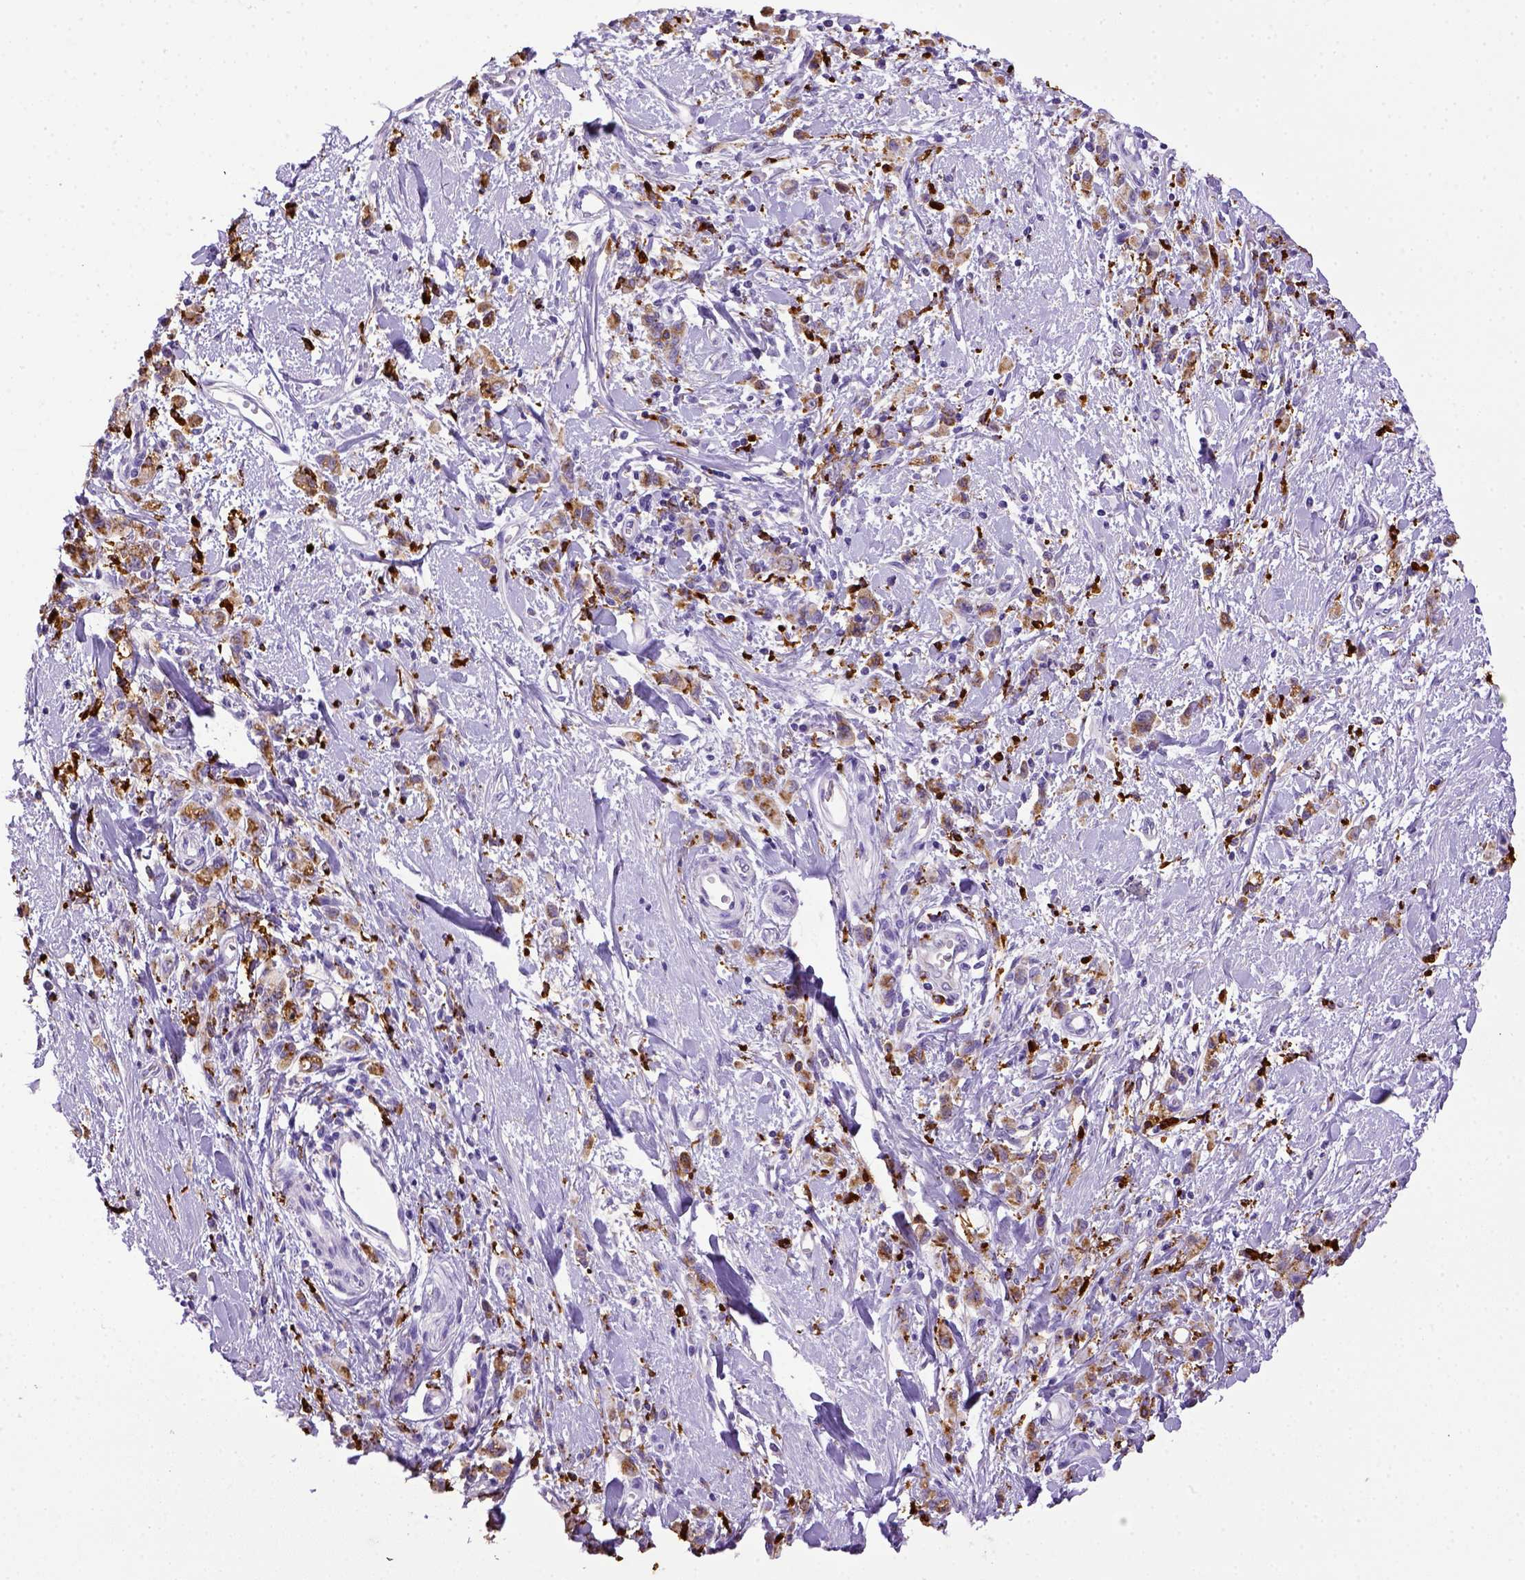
{"staining": {"intensity": "negative", "quantity": "none", "location": "none"}, "tissue": "stomach cancer", "cell_type": "Tumor cells", "image_type": "cancer", "snomed": [{"axis": "morphology", "description": "Adenocarcinoma, NOS"}, {"axis": "topography", "description": "Stomach"}], "caption": "DAB (3,3'-diaminobenzidine) immunohistochemical staining of human adenocarcinoma (stomach) demonstrates no significant positivity in tumor cells. (DAB immunohistochemistry (IHC) with hematoxylin counter stain).", "gene": "CD68", "patient": {"sex": "male", "age": 77}}